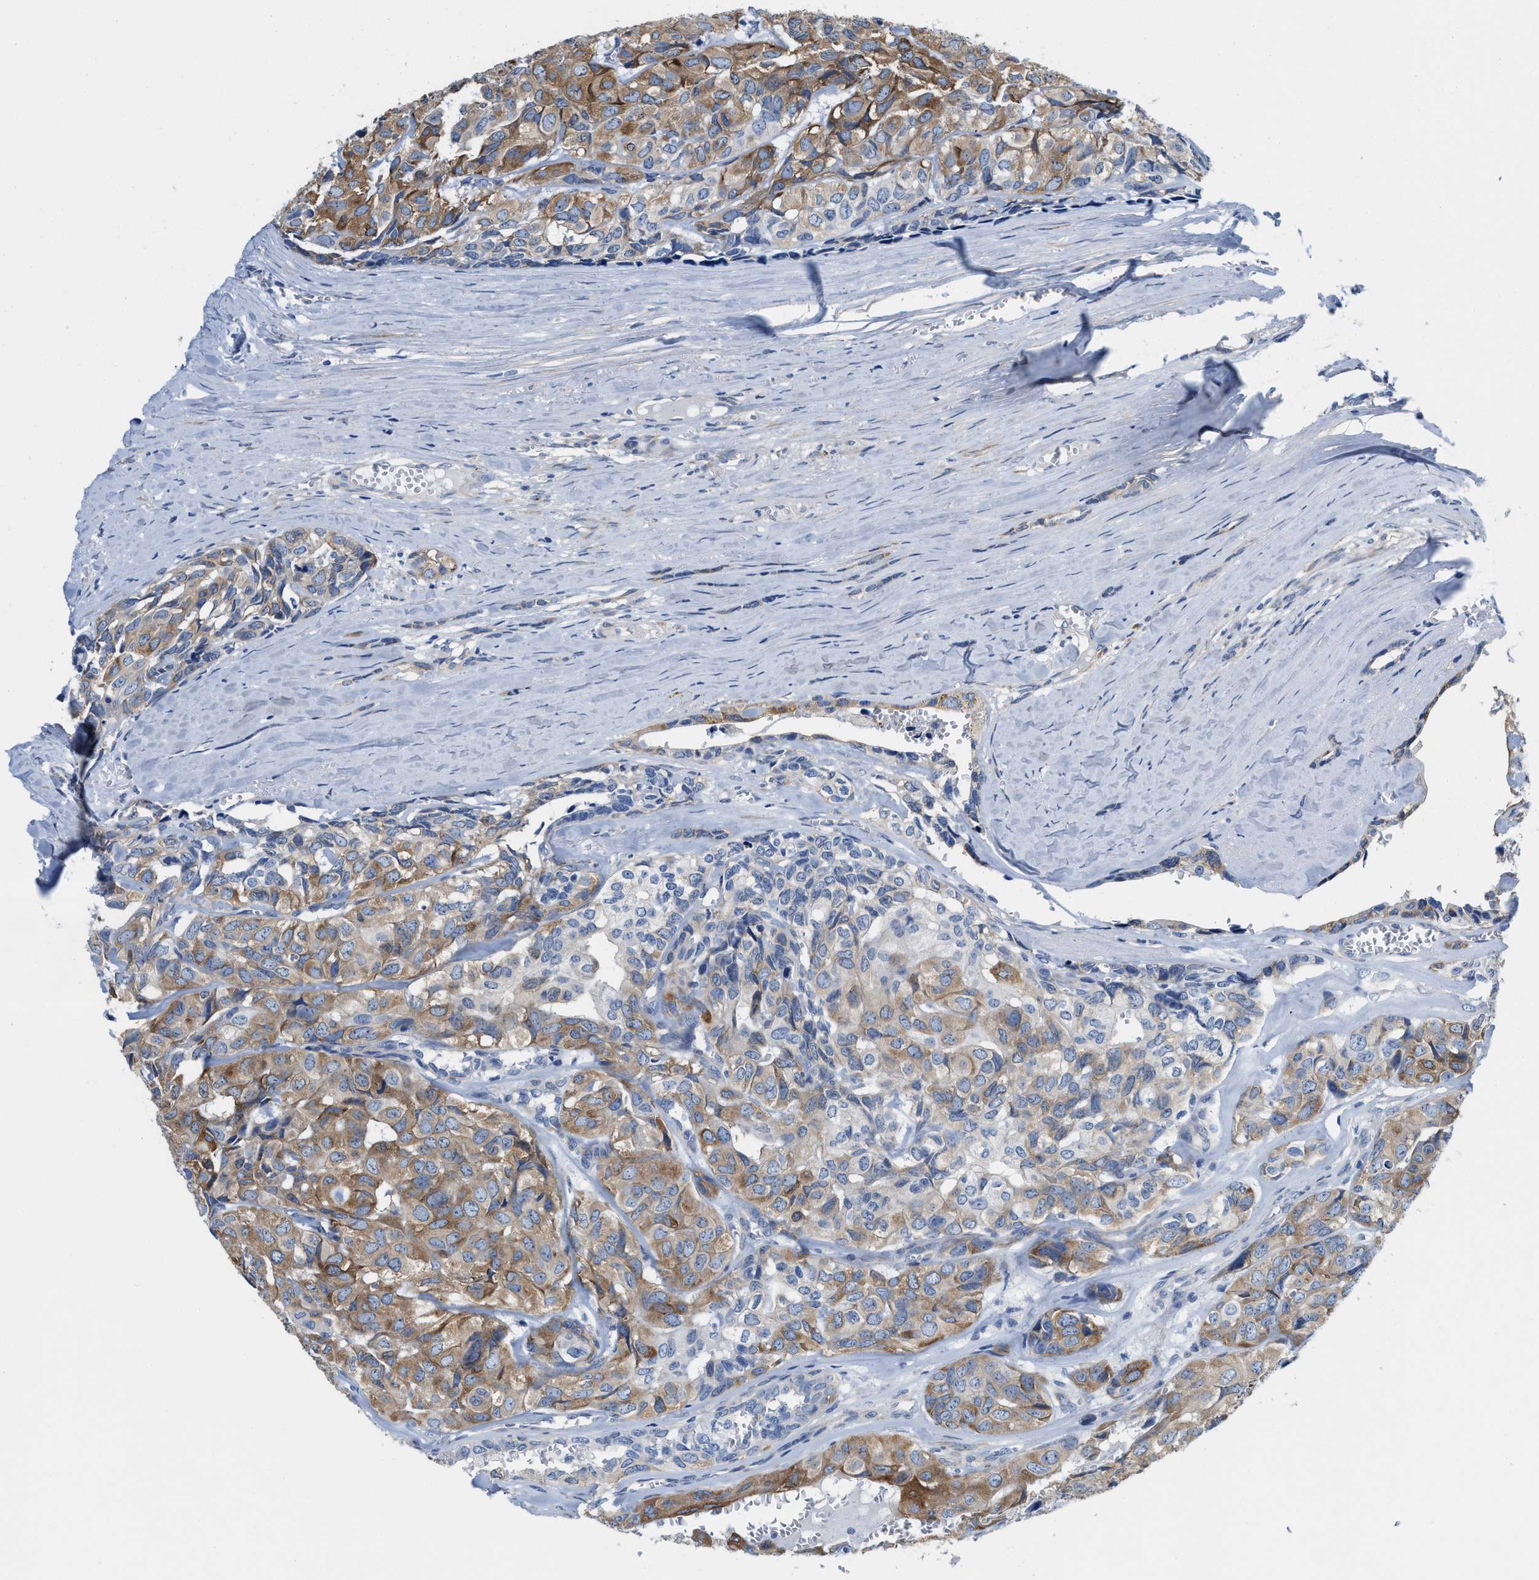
{"staining": {"intensity": "moderate", "quantity": ">75%", "location": "cytoplasmic/membranous"}, "tissue": "head and neck cancer", "cell_type": "Tumor cells", "image_type": "cancer", "snomed": [{"axis": "morphology", "description": "Adenocarcinoma, NOS"}, {"axis": "topography", "description": "Salivary gland, NOS"}, {"axis": "topography", "description": "Head-Neck"}], "caption": "Protein expression analysis of human head and neck adenocarcinoma reveals moderate cytoplasmic/membranous expression in about >75% of tumor cells.", "gene": "DSCAM", "patient": {"sex": "female", "age": 76}}